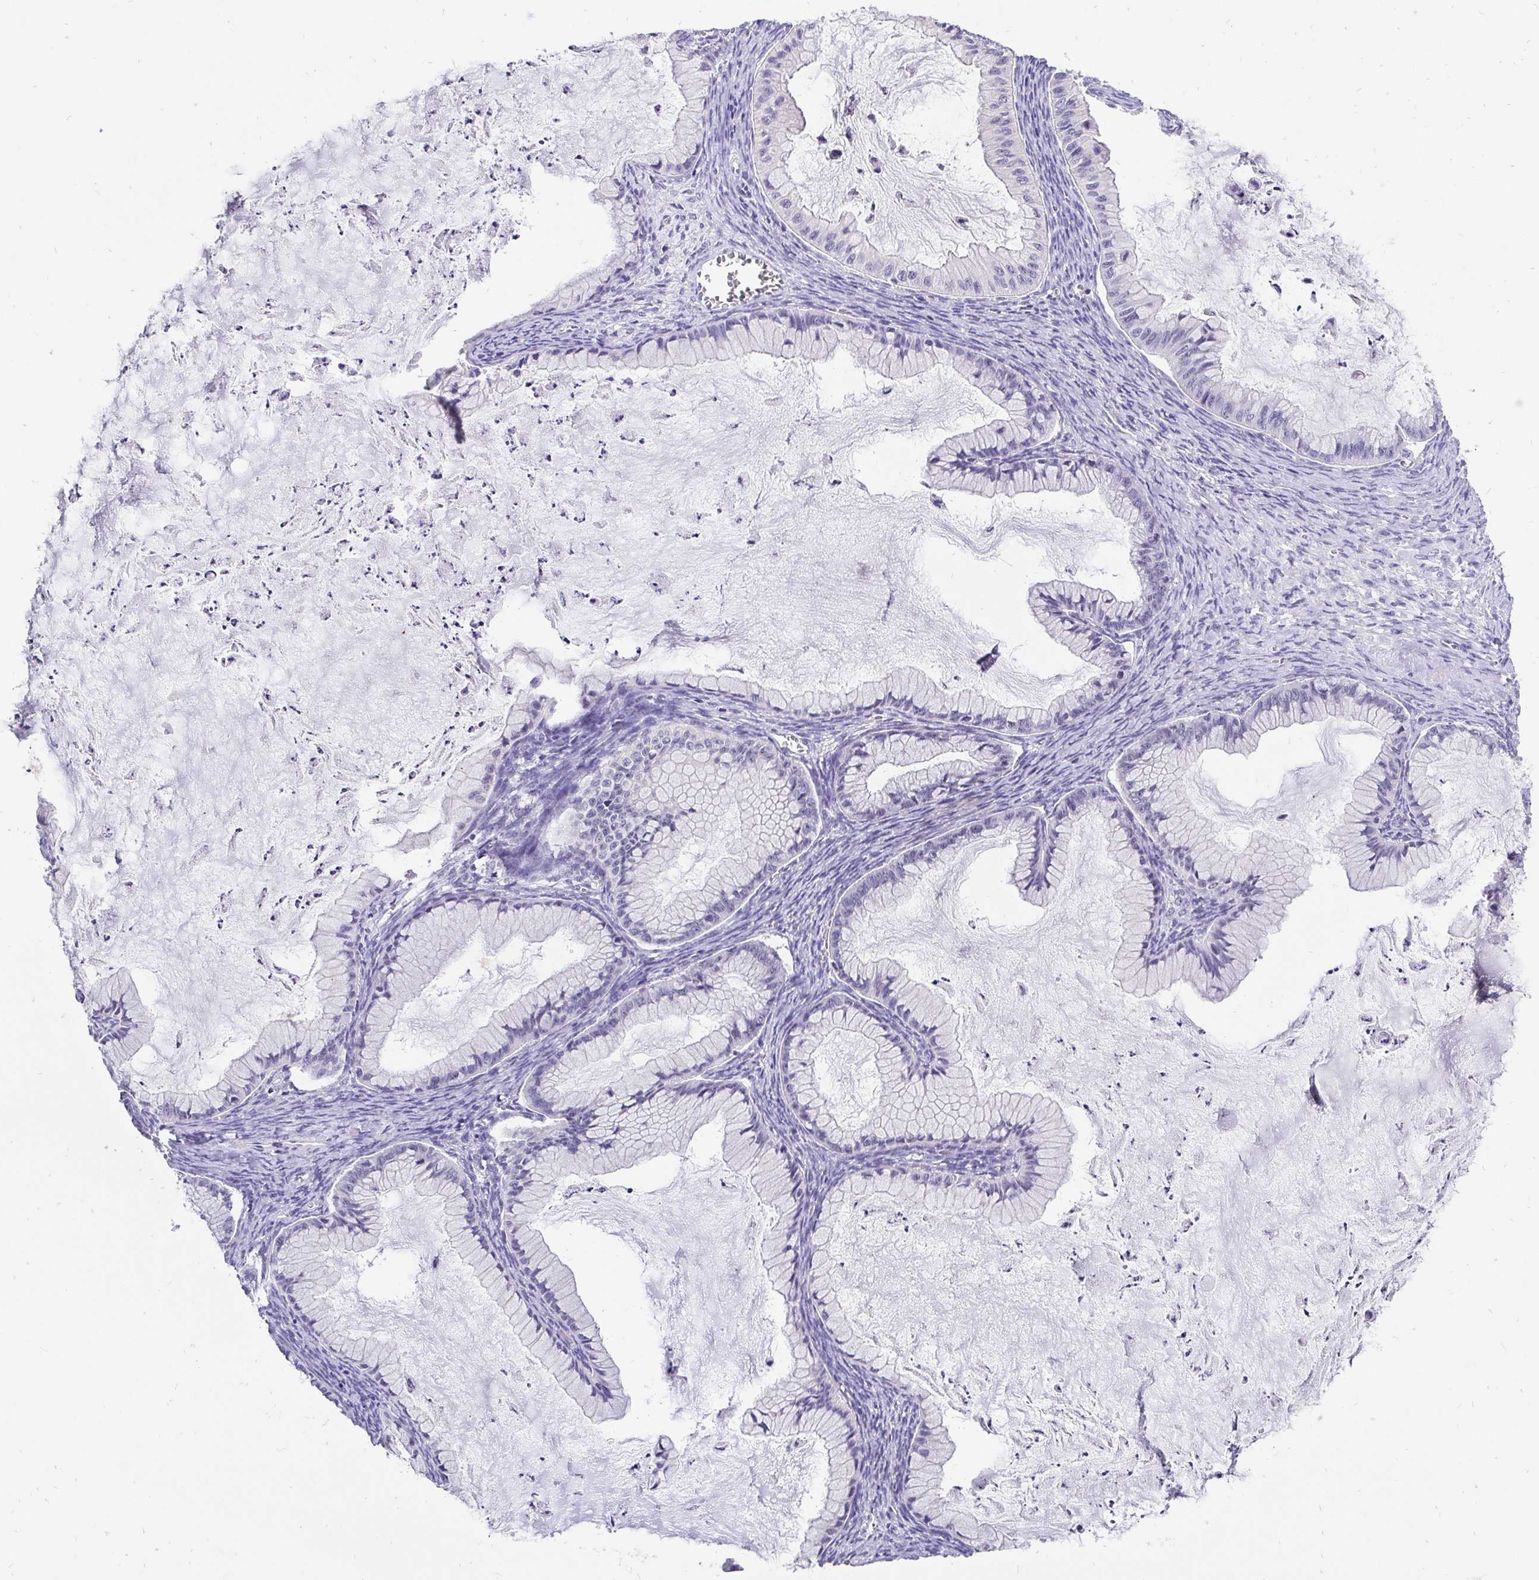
{"staining": {"intensity": "negative", "quantity": "none", "location": "none"}, "tissue": "ovarian cancer", "cell_type": "Tumor cells", "image_type": "cancer", "snomed": [{"axis": "morphology", "description": "Cystadenocarcinoma, mucinous, NOS"}, {"axis": "topography", "description": "Ovary"}], "caption": "This histopathology image is of ovarian cancer (mucinous cystadenocarcinoma) stained with IHC to label a protein in brown with the nuclei are counter-stained blue. There is no expression in tumor cells.", "gene": "ZNF860", "patient": {"sex": "female", "age": 72}}